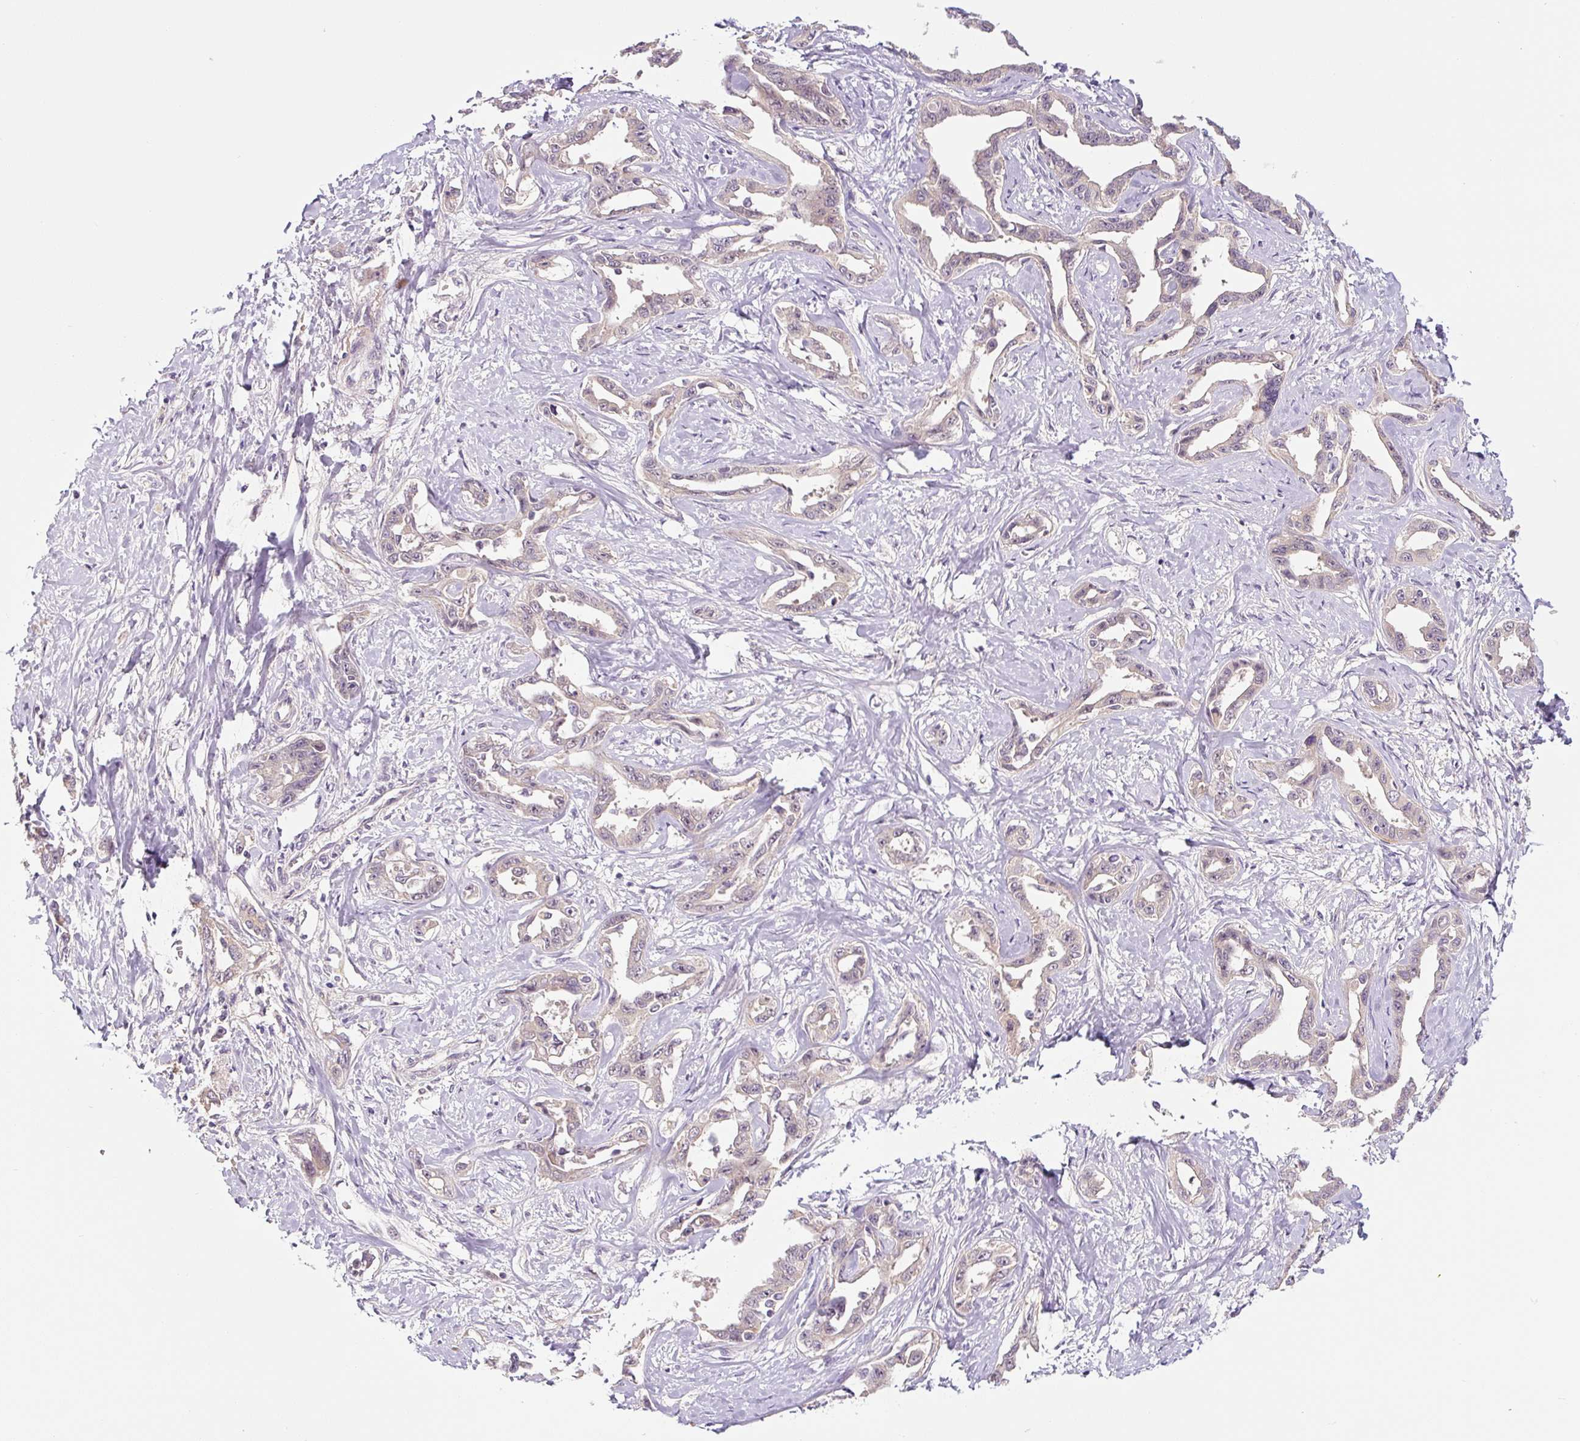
{"staining": {"intensity": "negative", "quantity": "none", "location": "none"}, "tissue": "liver cancer", "cell_type": "Tumor cells", "image_type": "cancer", "snomed": [{"axis": "morphology", "description": "Cholangiocarcinoma"}, {"axis": "topography", "description": "Liver"}], "caption": "High magnification brightfield microscopy of liver cancer (cholangiocarcinoma) stained with DAB (3,3'-diaminobenzidine) (brown) and counterstained with hematoxylin (blue): tumor cells show no significant staining.", "gene": "PRKAA2", "patient": {"sex": "male", "age": 59}}